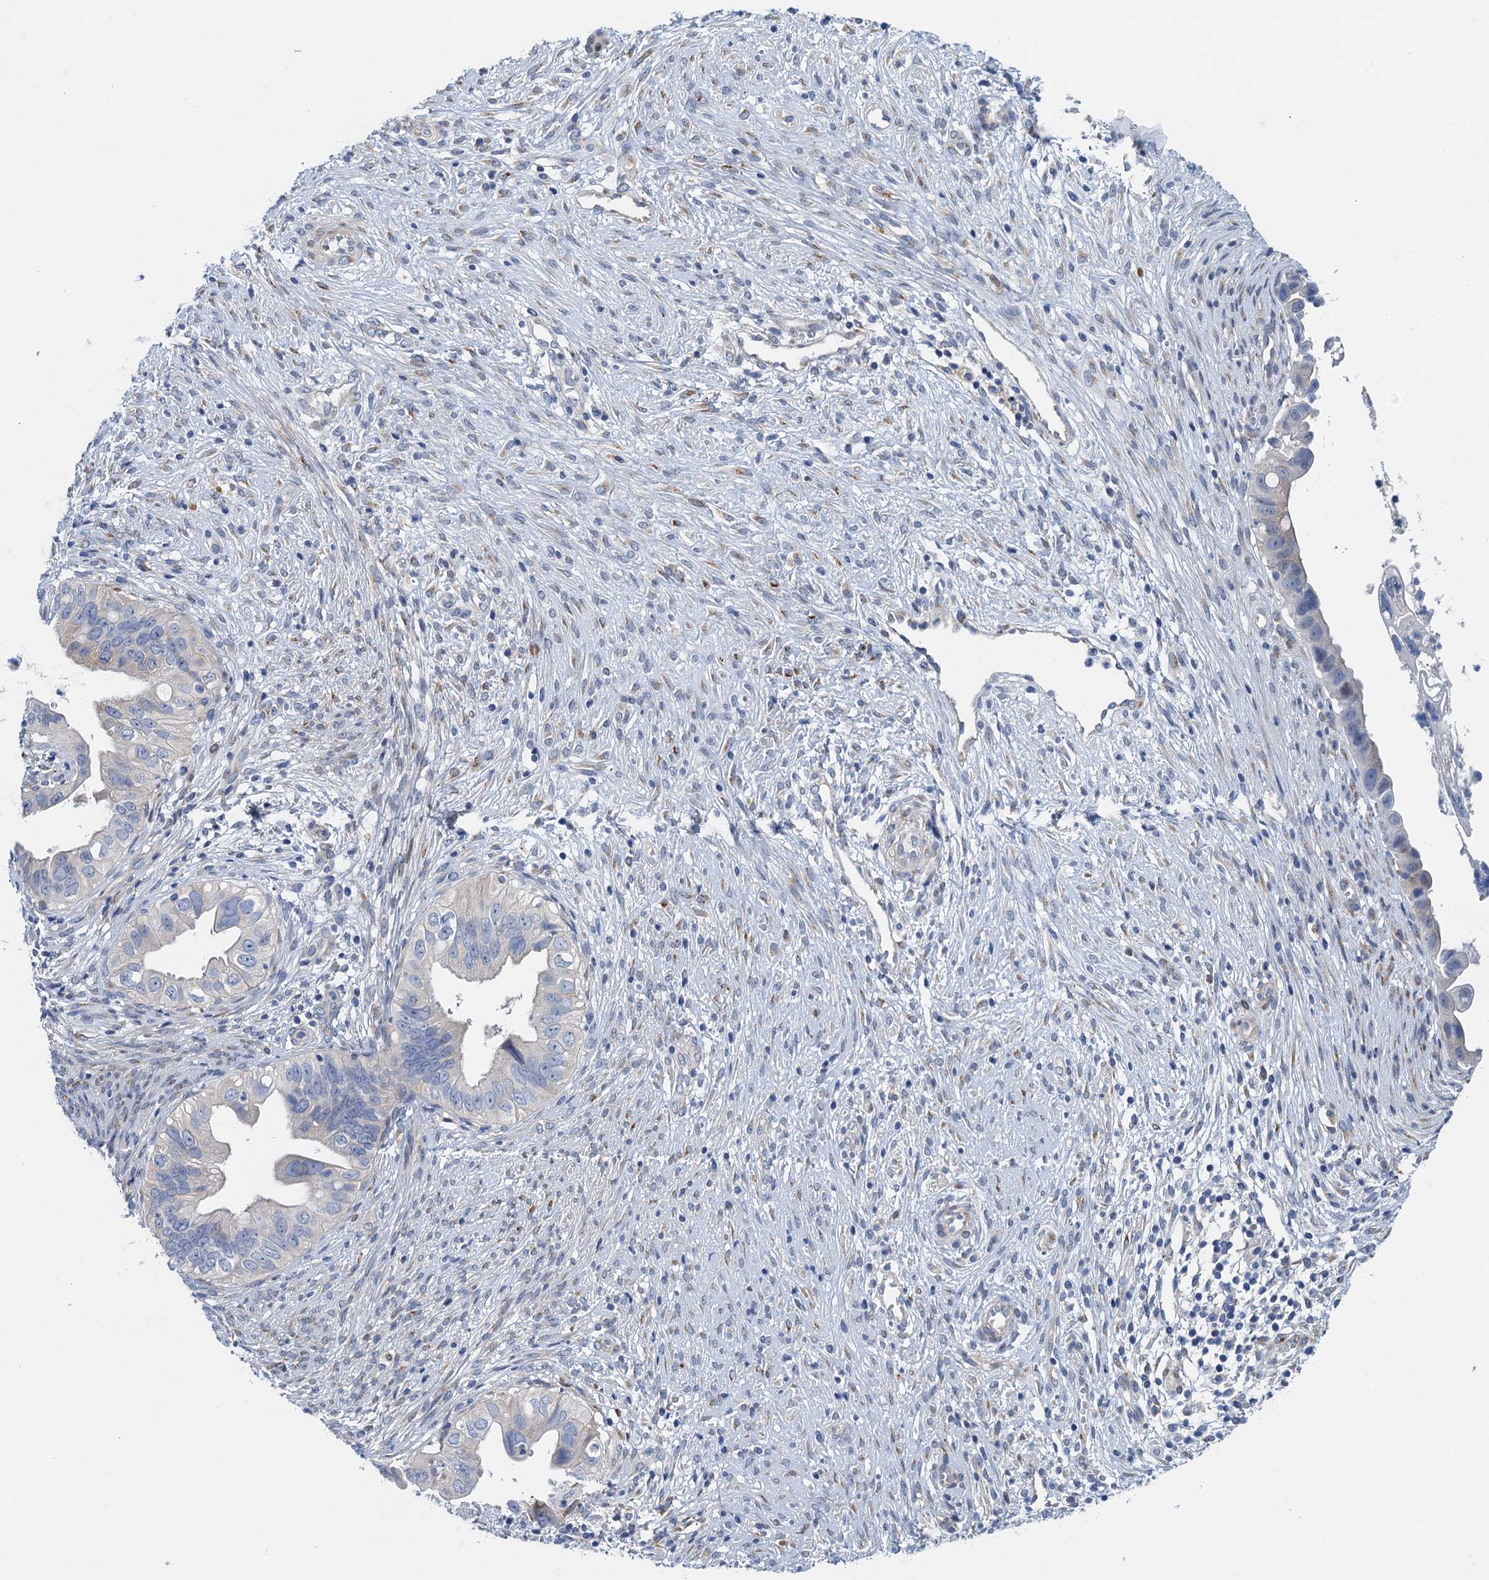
{"staining": {"intensity": "negative", "quantity": "none", "location": "none"}, "tissue": "cervical cancer", "cell_type": "Tumor cells", "image_type": "cancer", "snomed": [{"axis": "morphology", "description": "Adenocarcinoma, NOS"}, {"axis": "topography", "description": "Cervix"}], "caption": "High power microscopy histopathology image of an immunohistochemistry (IHC) image of cervical cancer (adenocarcinoma), revealing no significant staining in tumor cells. The staining is performed using DAB brown chromogen with nuclei counter-stained in using hematoxylin.", "gene": "NBEA", "patient": {"sex": "female", "age": 42}}